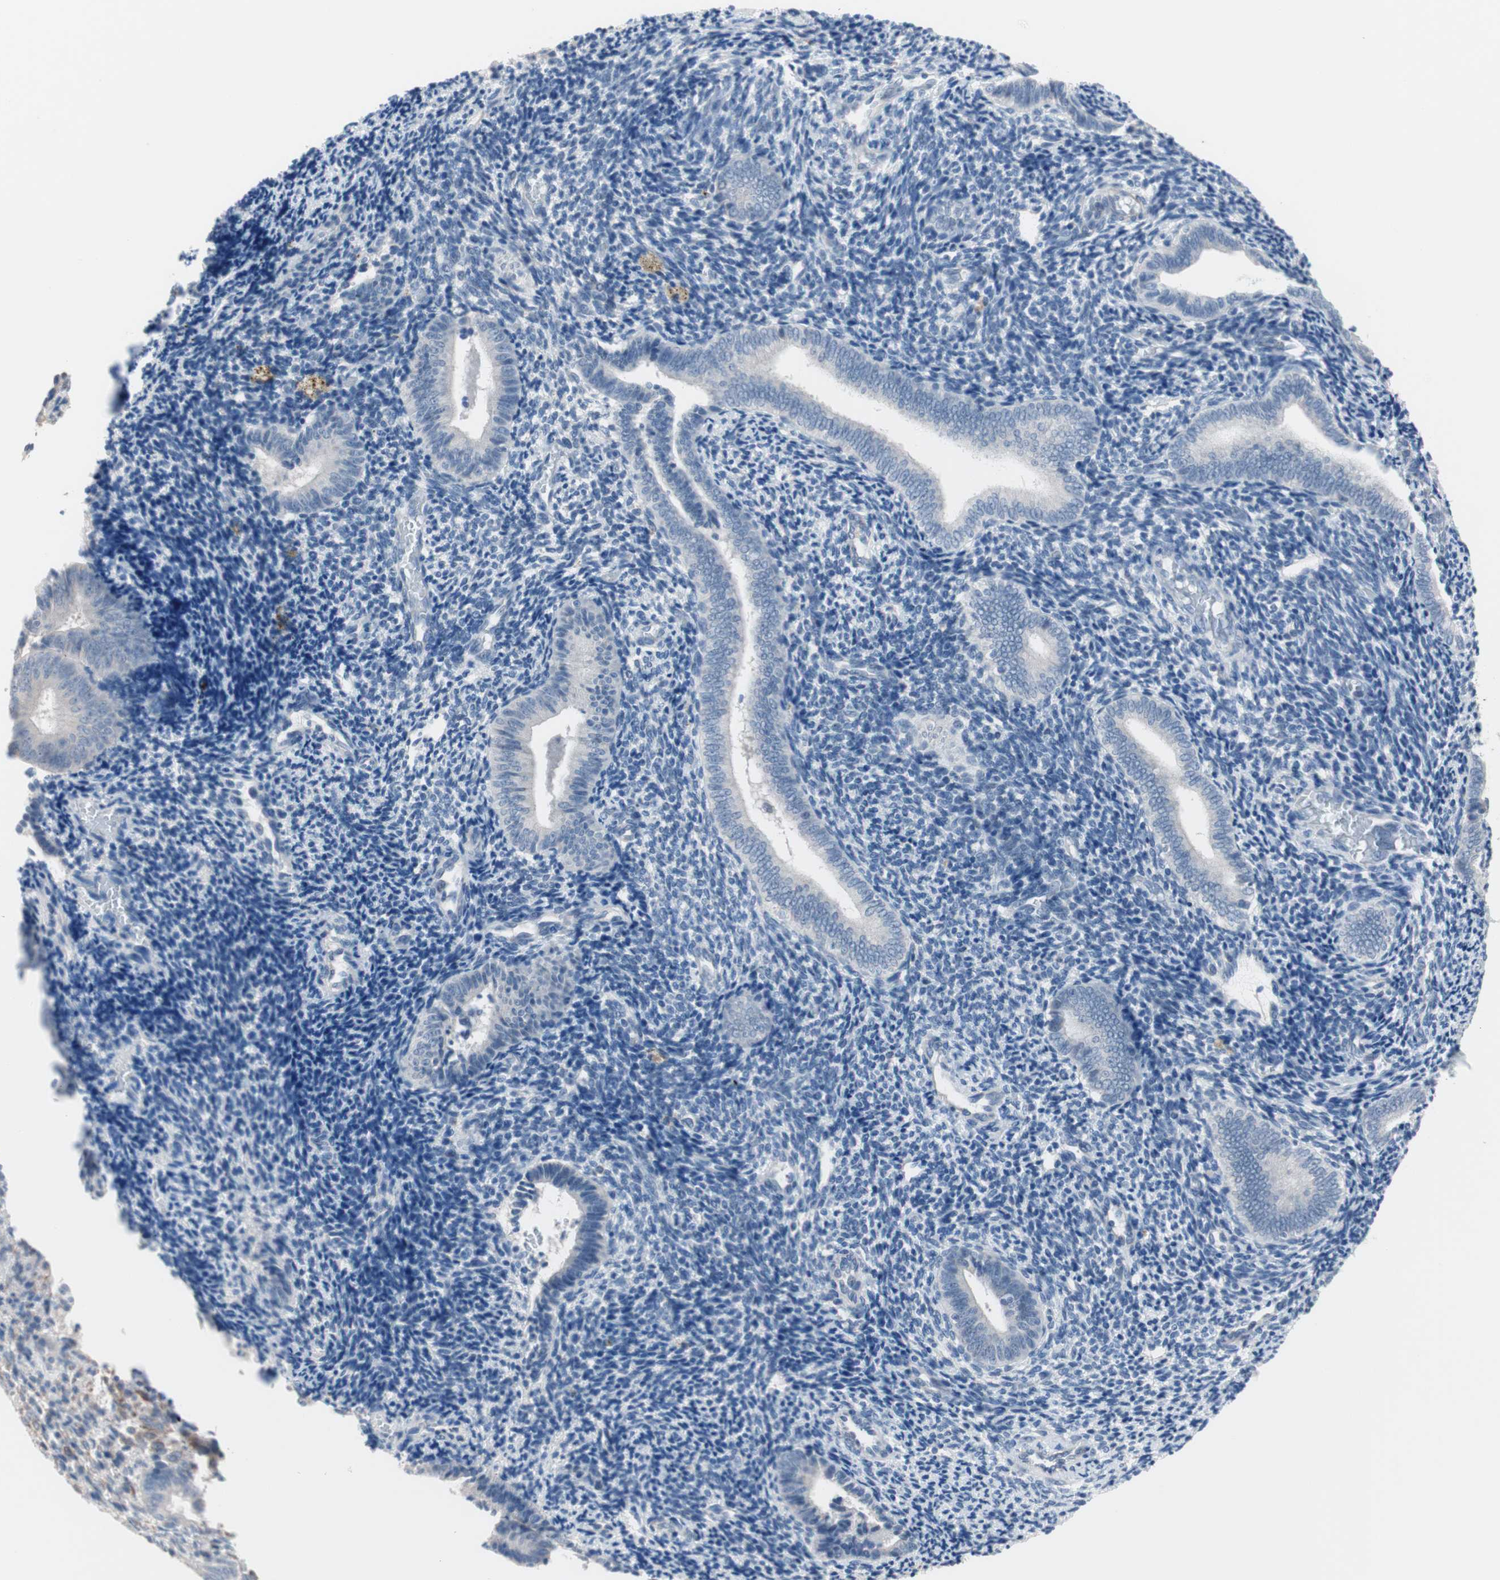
{"staining": {"intensity": "weak", "quantity": "<25%", "location": "cytoplasmic/membranous"}, "tissue": "endometrium", "cell_type": "Cells in endometrial stroma", "image_type": "normal", "snomed": [{"axis": "morphology", "description": "Normal tissue, NOS"}, {"axis": "topography", "description": "Uterus"}, {"axis": "topography", "description": "Endometrium"}], "caption": "IHC micrograph of unremarkable endometrium: human endometrium stained with DAB demonstrates no significant protein staining in cells in endometrial stroma.", "gene": "ULBP1", "patient": {"sex": "female", "age": 33}}